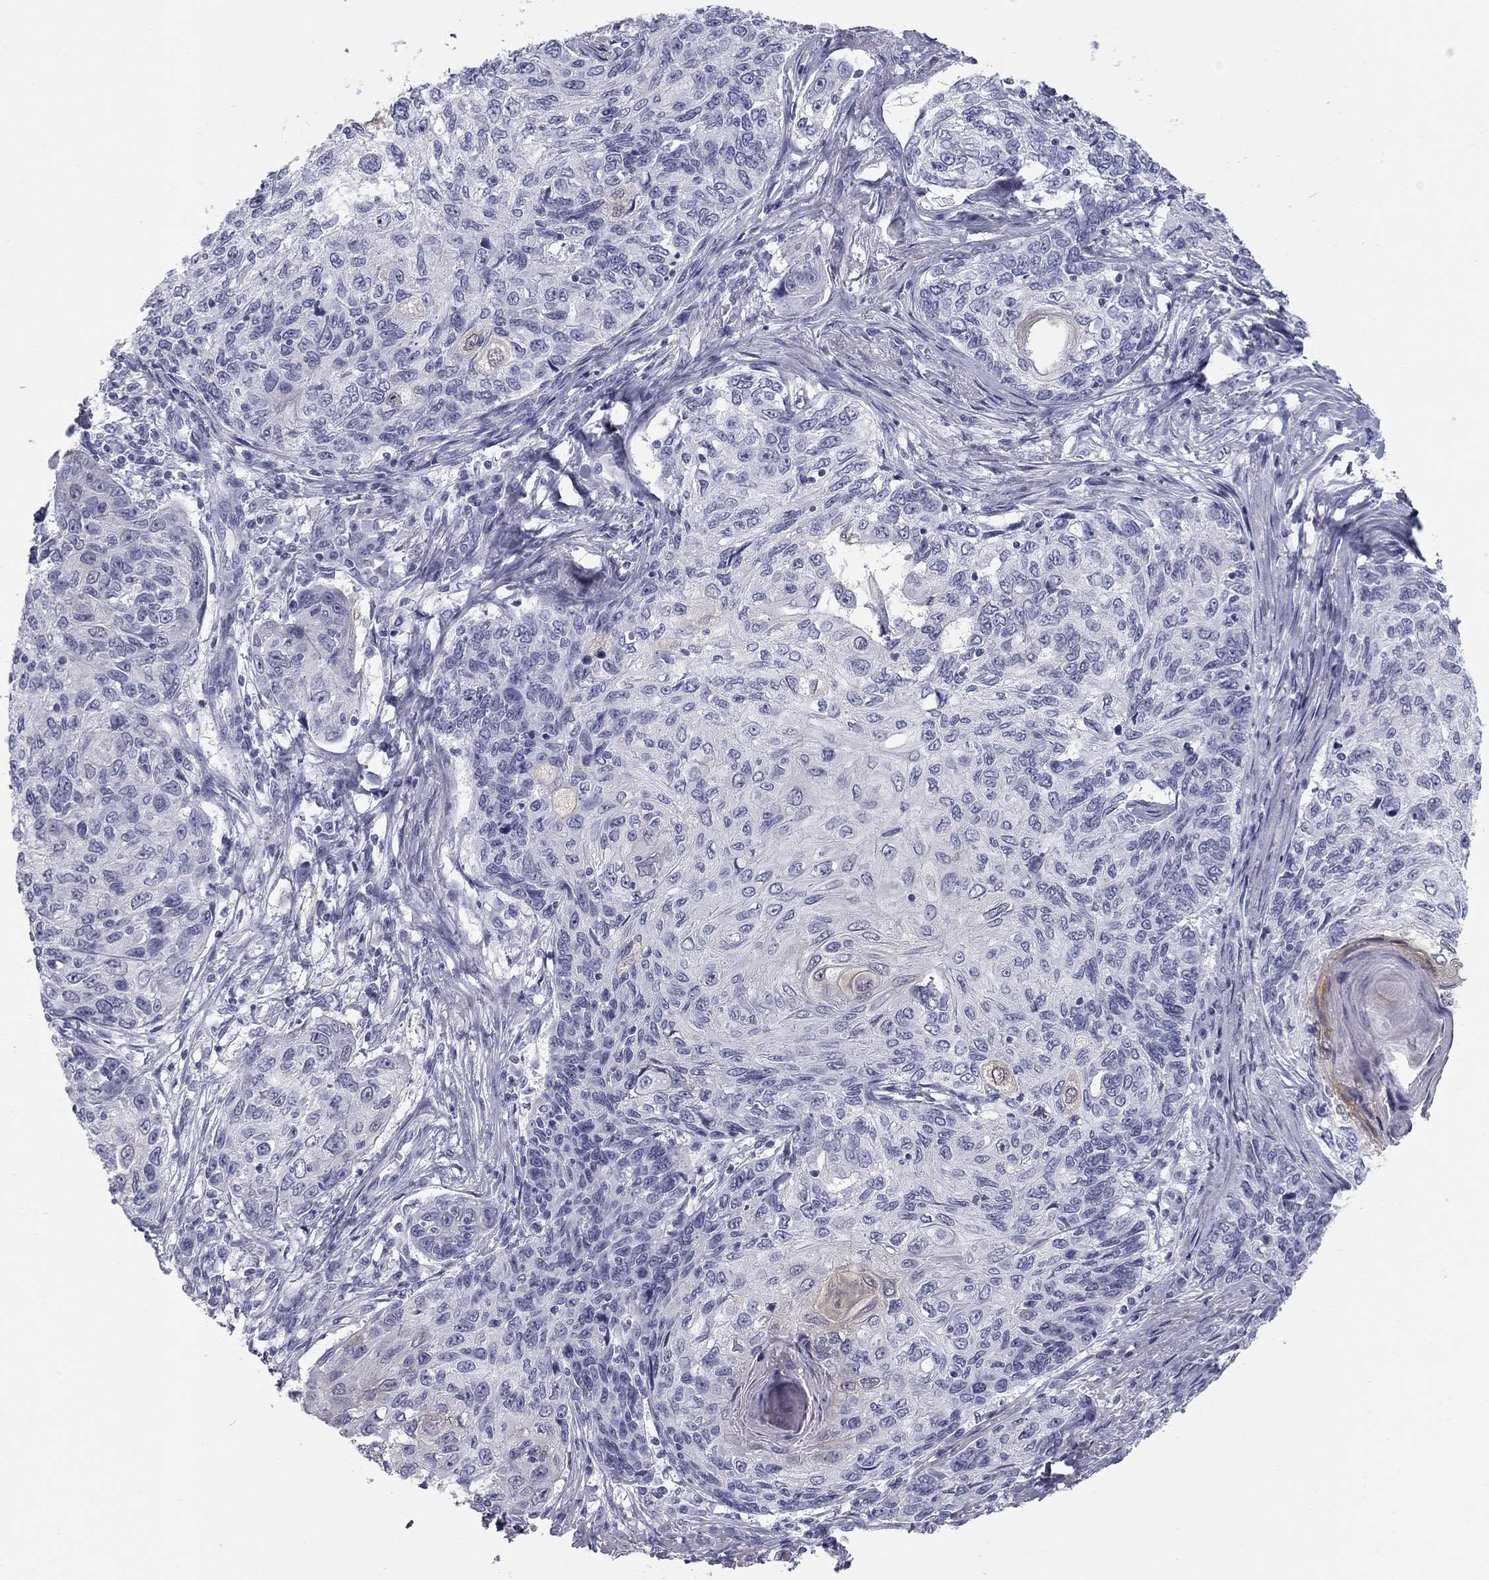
{"staining": {"intensity": "negative", "quantity": "none", "location": "none"}, "tissue": "skin cancer", "cell_type": "Tumor cells", "image_type": "cancer", "snomed": [{"axis": "morphology", "description": "Squamous cell carcinoma, NOS"}, {"axis": "topography", "description": "Skin"}], "caption": "High magnification brightfield microscopy of skin cancer (squamous cell carcinoma) stained with DAB (brown) and counterstained with hematoxylin (blue): tumor cells show no significant expression.", "gene": "SULT2B1", "patient": {"sex": "male", "age": 92}}